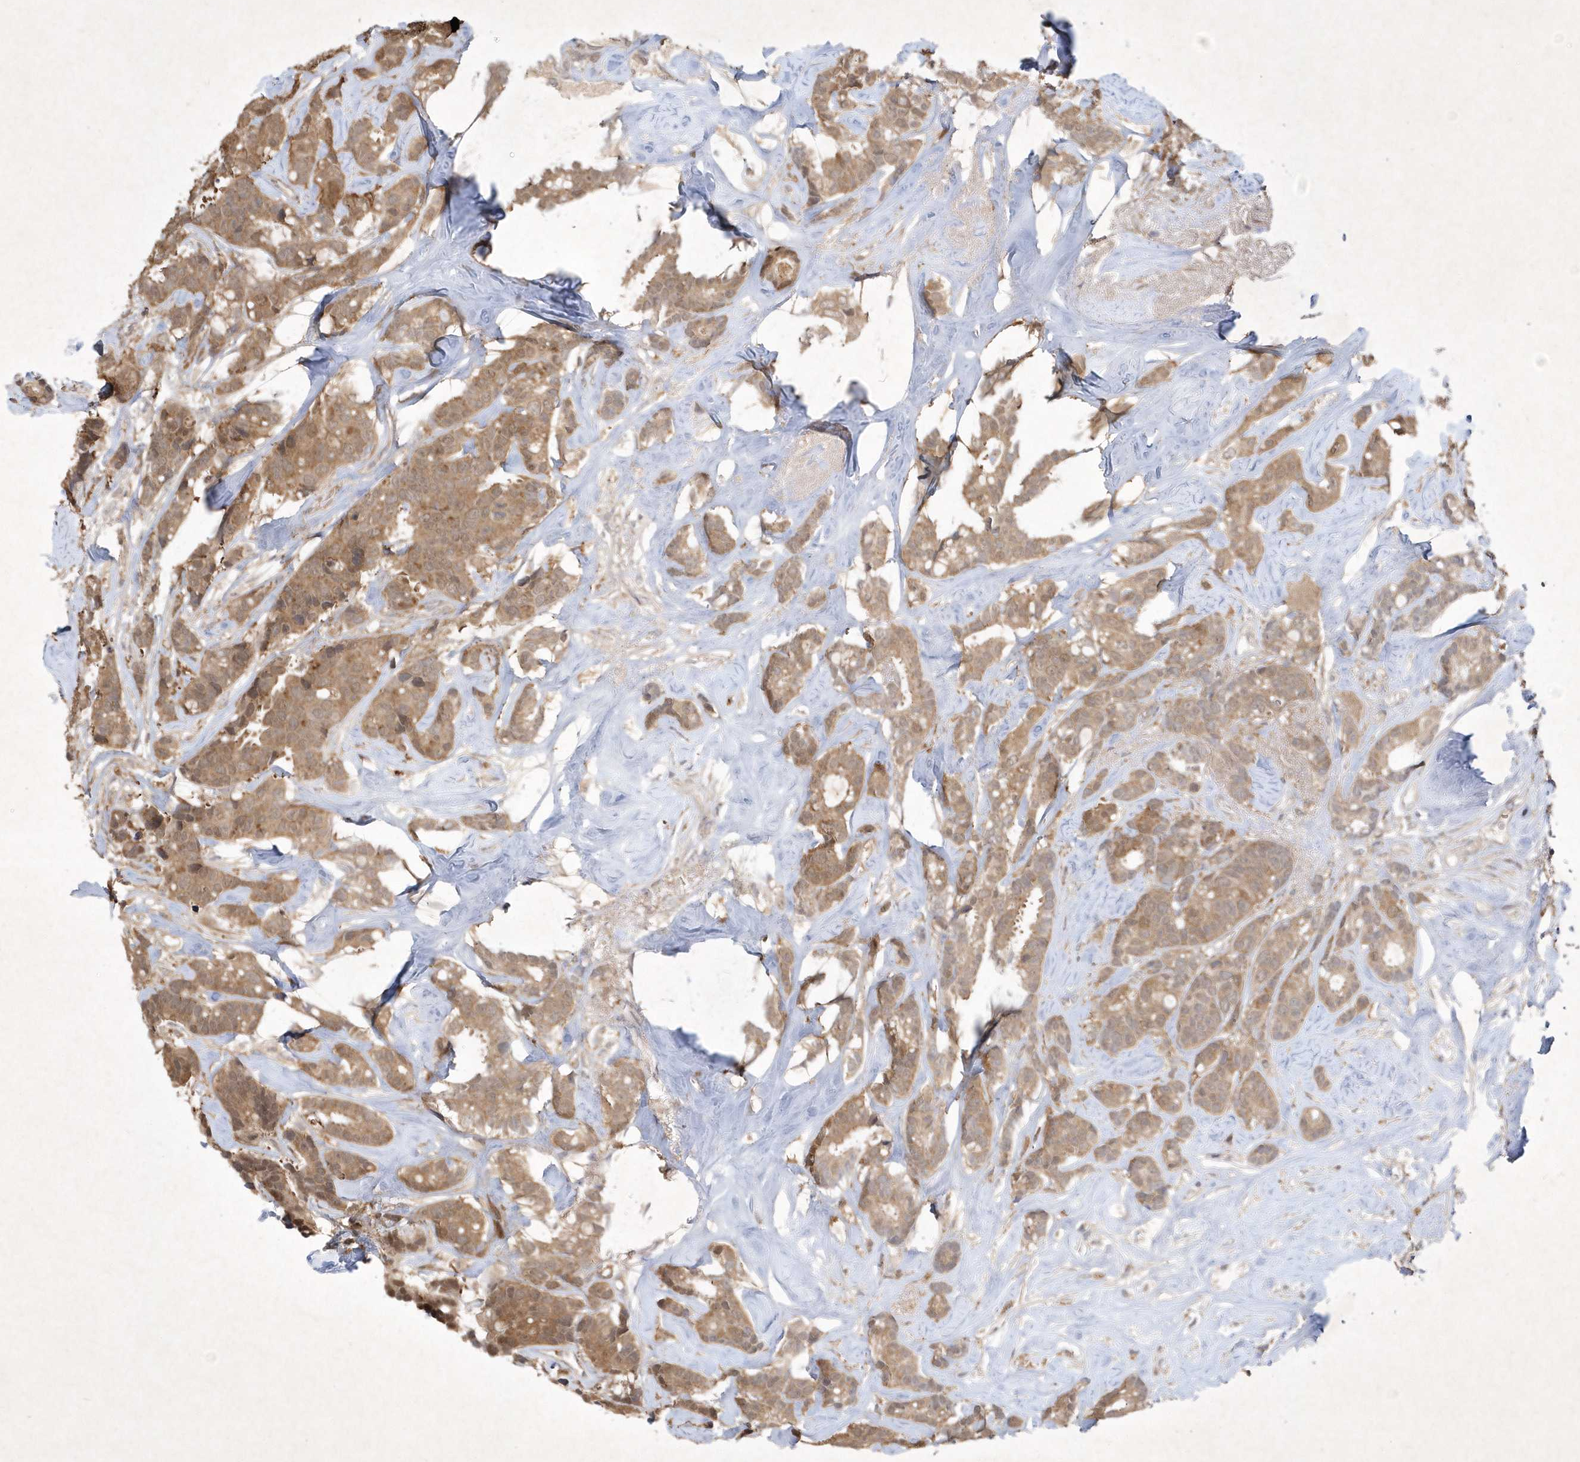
{"staining": {"intensity": "moderate", "quantity": "25%-75%", "location": "cytoplasmic/membranous"}, "tissue": "breast cancer", "cell_type": "Tumor cells", "image_type": "cancer", "snomed": [{"axis": "morphology", "description": "Duct carcinoma"}, {"axis": "topography", "description": "Breast"}], "caption": "Moderate cytoplasmic/membranous staining for a protein is present in approximately 25%-75% of tumor cells of intraductal carcinoma (breast) using immunohistochemistry.", "gene": "AKR7A2", "patient": {"sex": "female", "age": 40}}